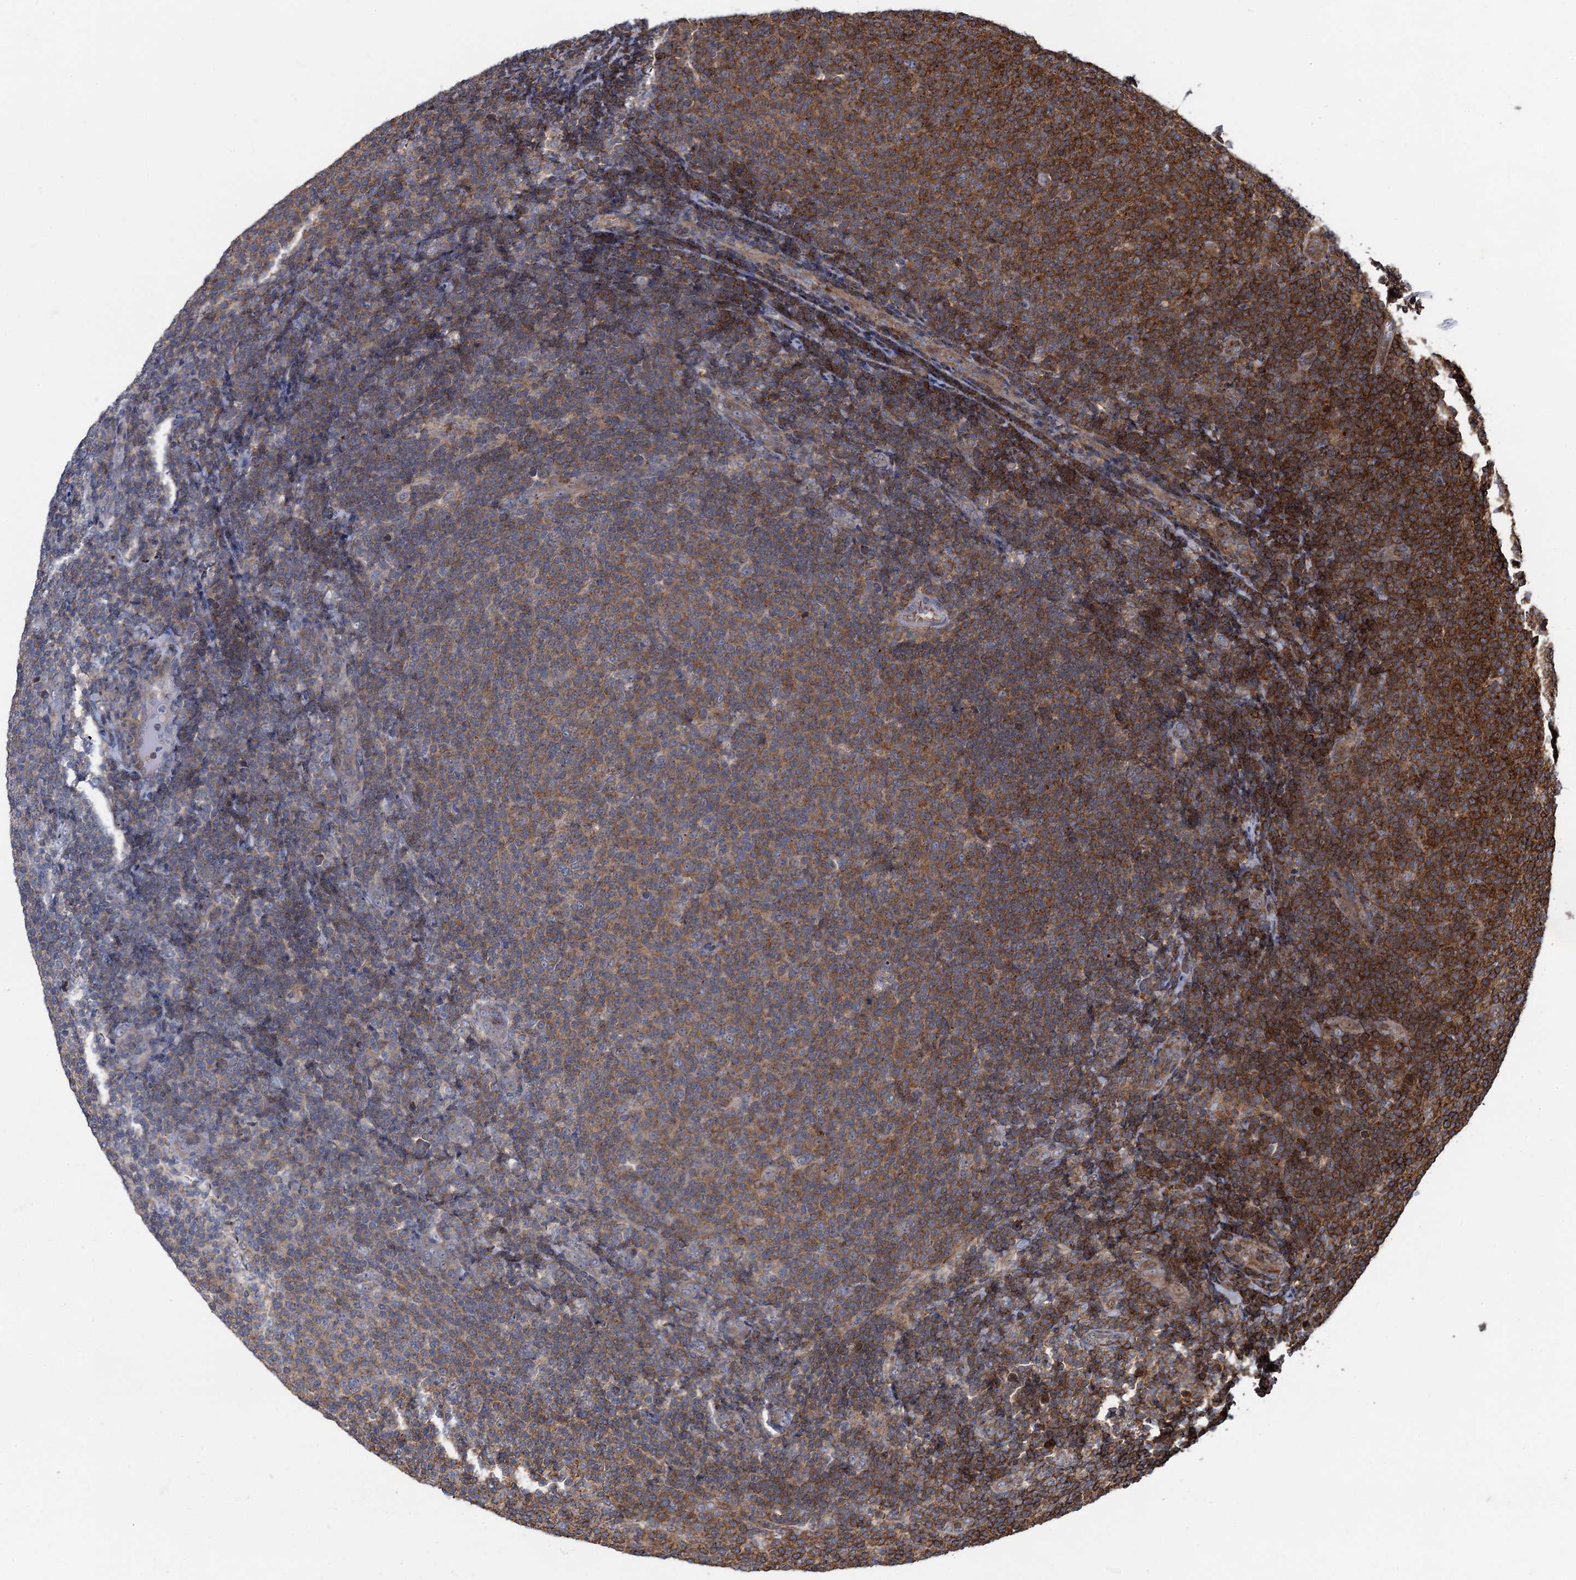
{"staining": {"intensity": "moderate", "quantity": "25%-75%", "location": "cytoplasmic/membranous"}, "tissue": "lymphoma", "cell_type": "Tumor cells", "image_type": "cancer", "snomed": [{"axis": "morphology", "description": "Malignant lymphoma, non-Hodgkin's type, Low grade"}, {"axis": "topography", "description": "Lymph node"}], "caption": "Tumor cells display medium levels of moderate cytoplasmic/membranous positivity in approximately 25%-75% of cells in human lymphoma.", "gene": "CCDC102A", "patient": {"sex": "male", "age": 66}}